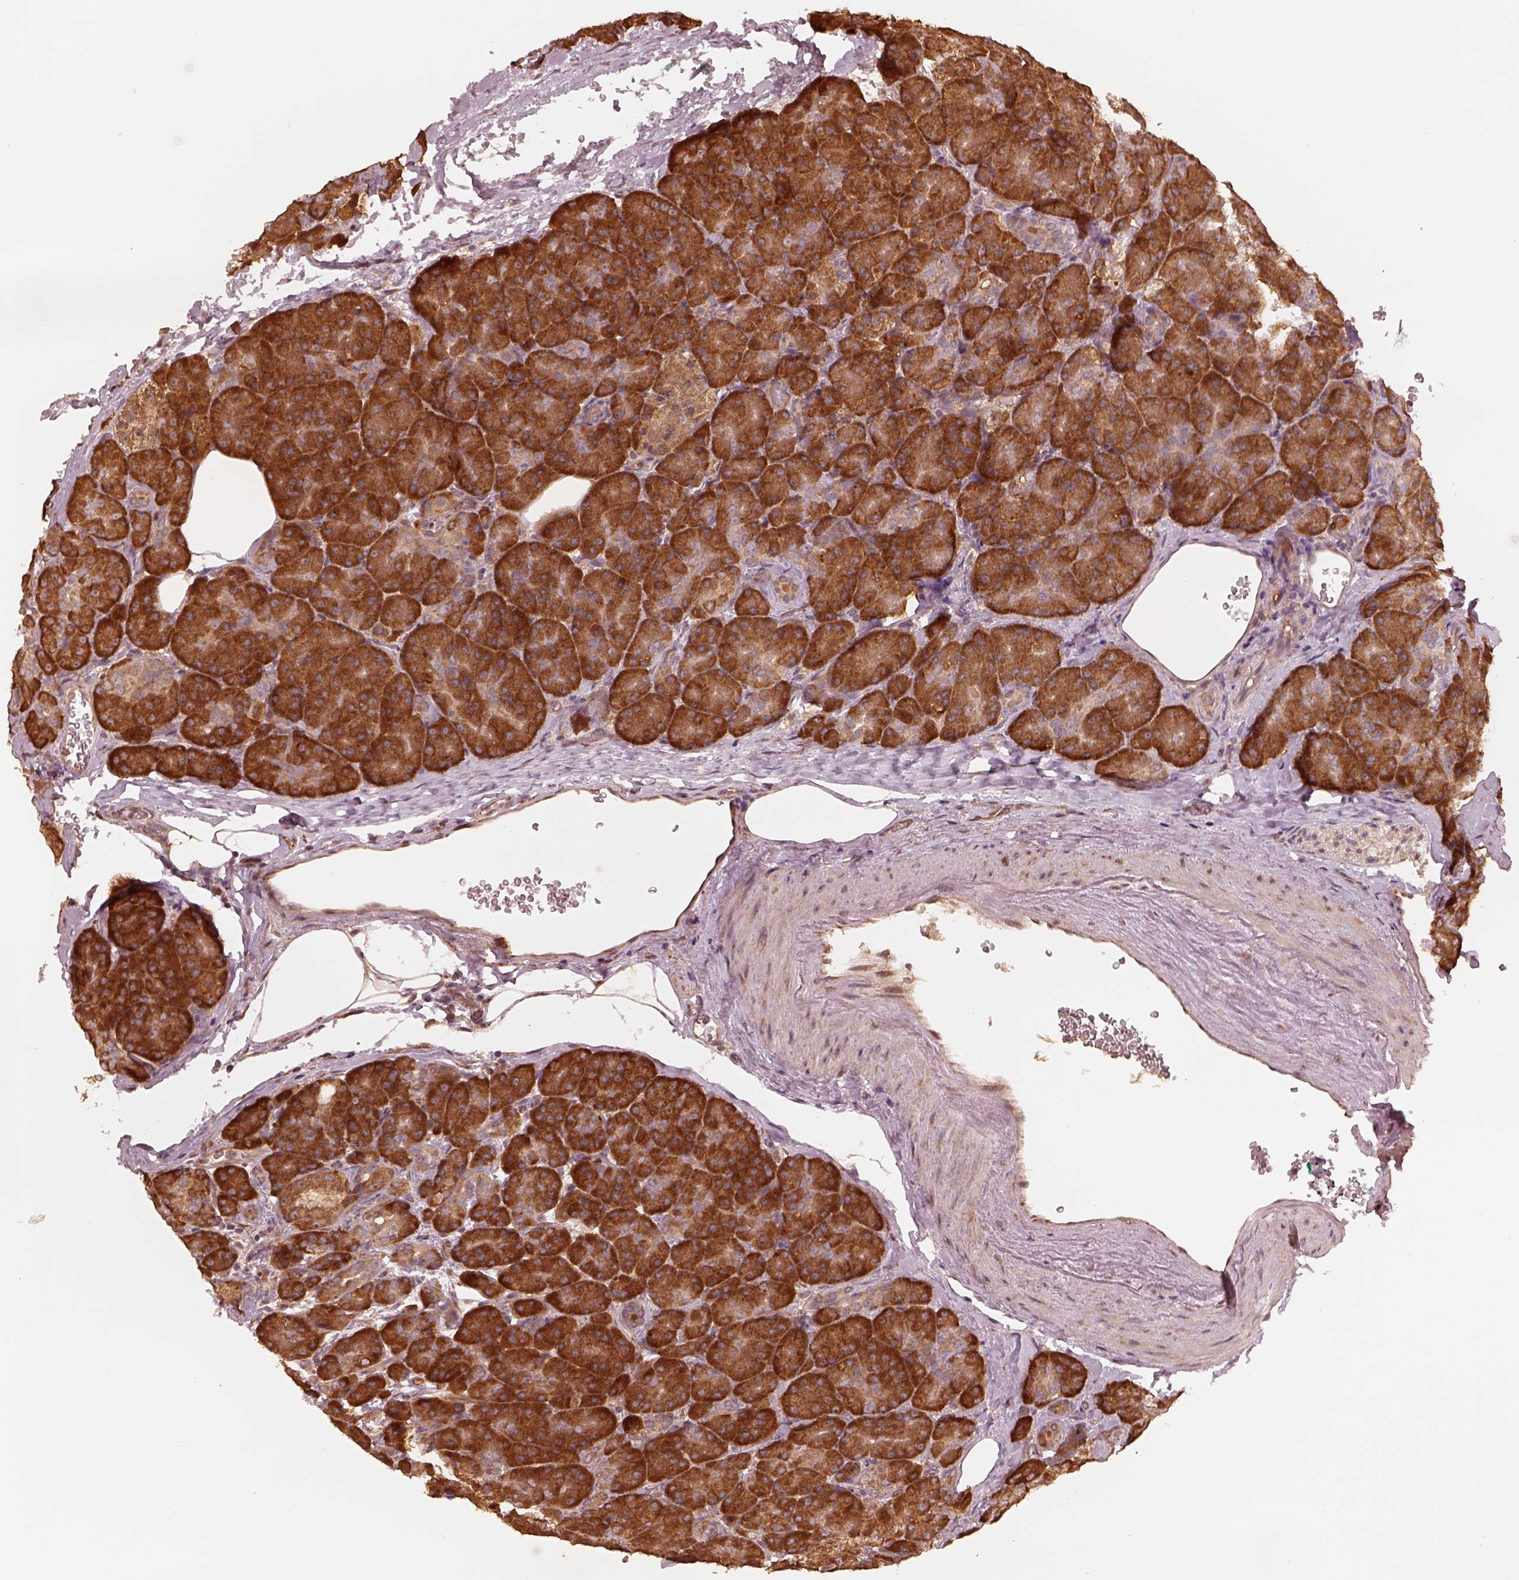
{"staining": {"intensity": "strong", "quantity": ">75%", "location": "cytoplasmic/membranous"}, "tissue": "pancreas", "cell_type": "Exocrine glandular cells", "image_type": "normal", "snomed": [{"axis": "morphology", "description": "Normal tissue, NOS"}, {"axis": "topography", "description": "Pancreas"}], "caption": "This image reveals immunohistochemistry (IHC) staining of unremarkable human pancreas, with high strong cytoplasmic/membranous expression in about >75% of exocrine glandular cells.", "gene": "RPS5", "patient": {"sex": "male", "age": 57}}